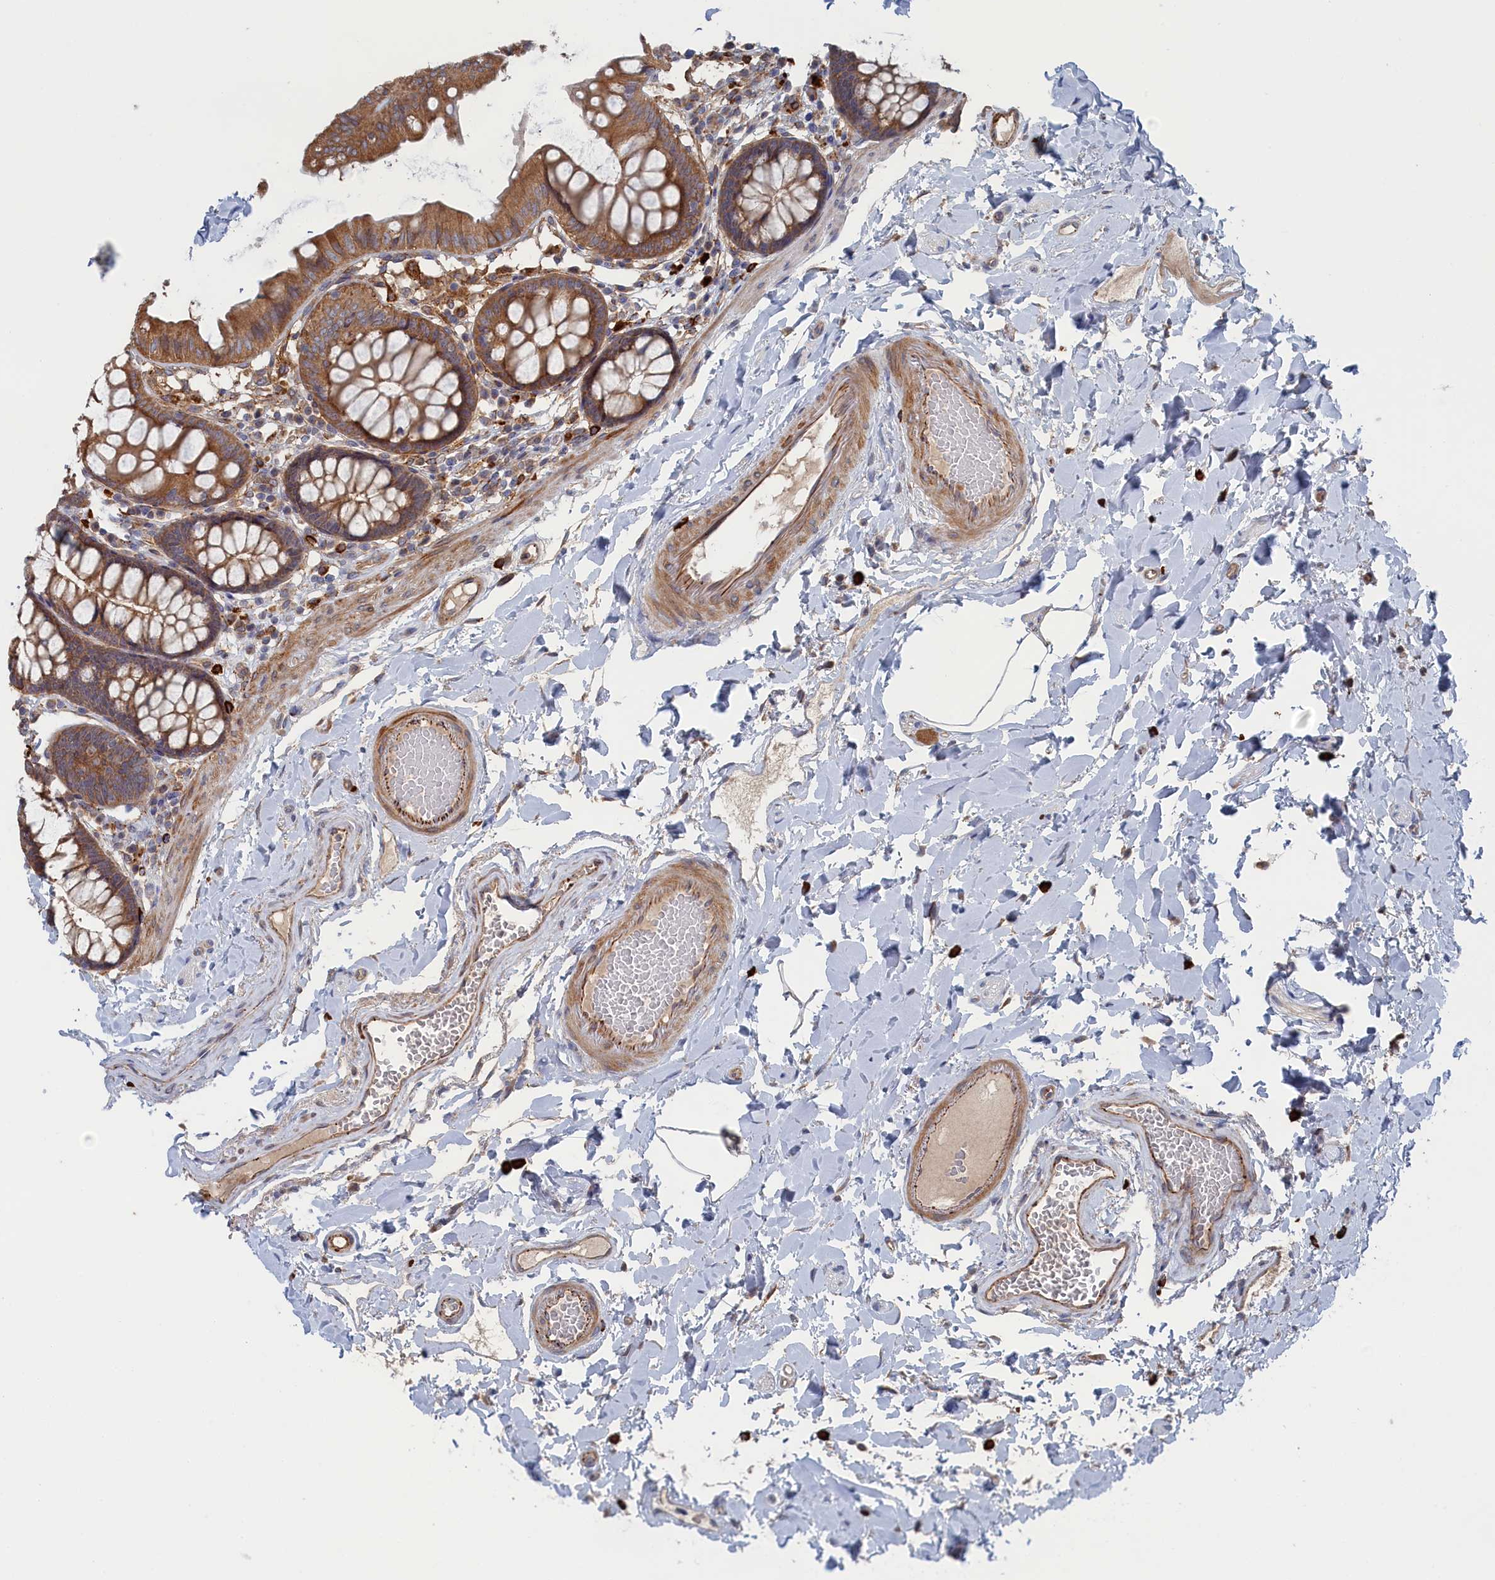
{"staining": {"intensity": "moderate", "quantity": "25%-75%", "location": "cytoplasmic/membranous"}, "tissue": "colon", "cell_type": "Endothelial cells", "image_type": "normal", "snomed": [{"axis": "morphology", "description": "Normal tissue, NOS"}, {"axis": "topography", "description": "Colon"}], "caption": "Immunohistochemistry (IHC) (DAB (3,3'-diaminobenzidine)) staining of unremarkable colon reveals moderate cytoplasmic/membranous protein expression in about 25%-75% of endothelial cells.", "gene": "FILIP1L", "patient": {"sex": "male", "age": 84}}